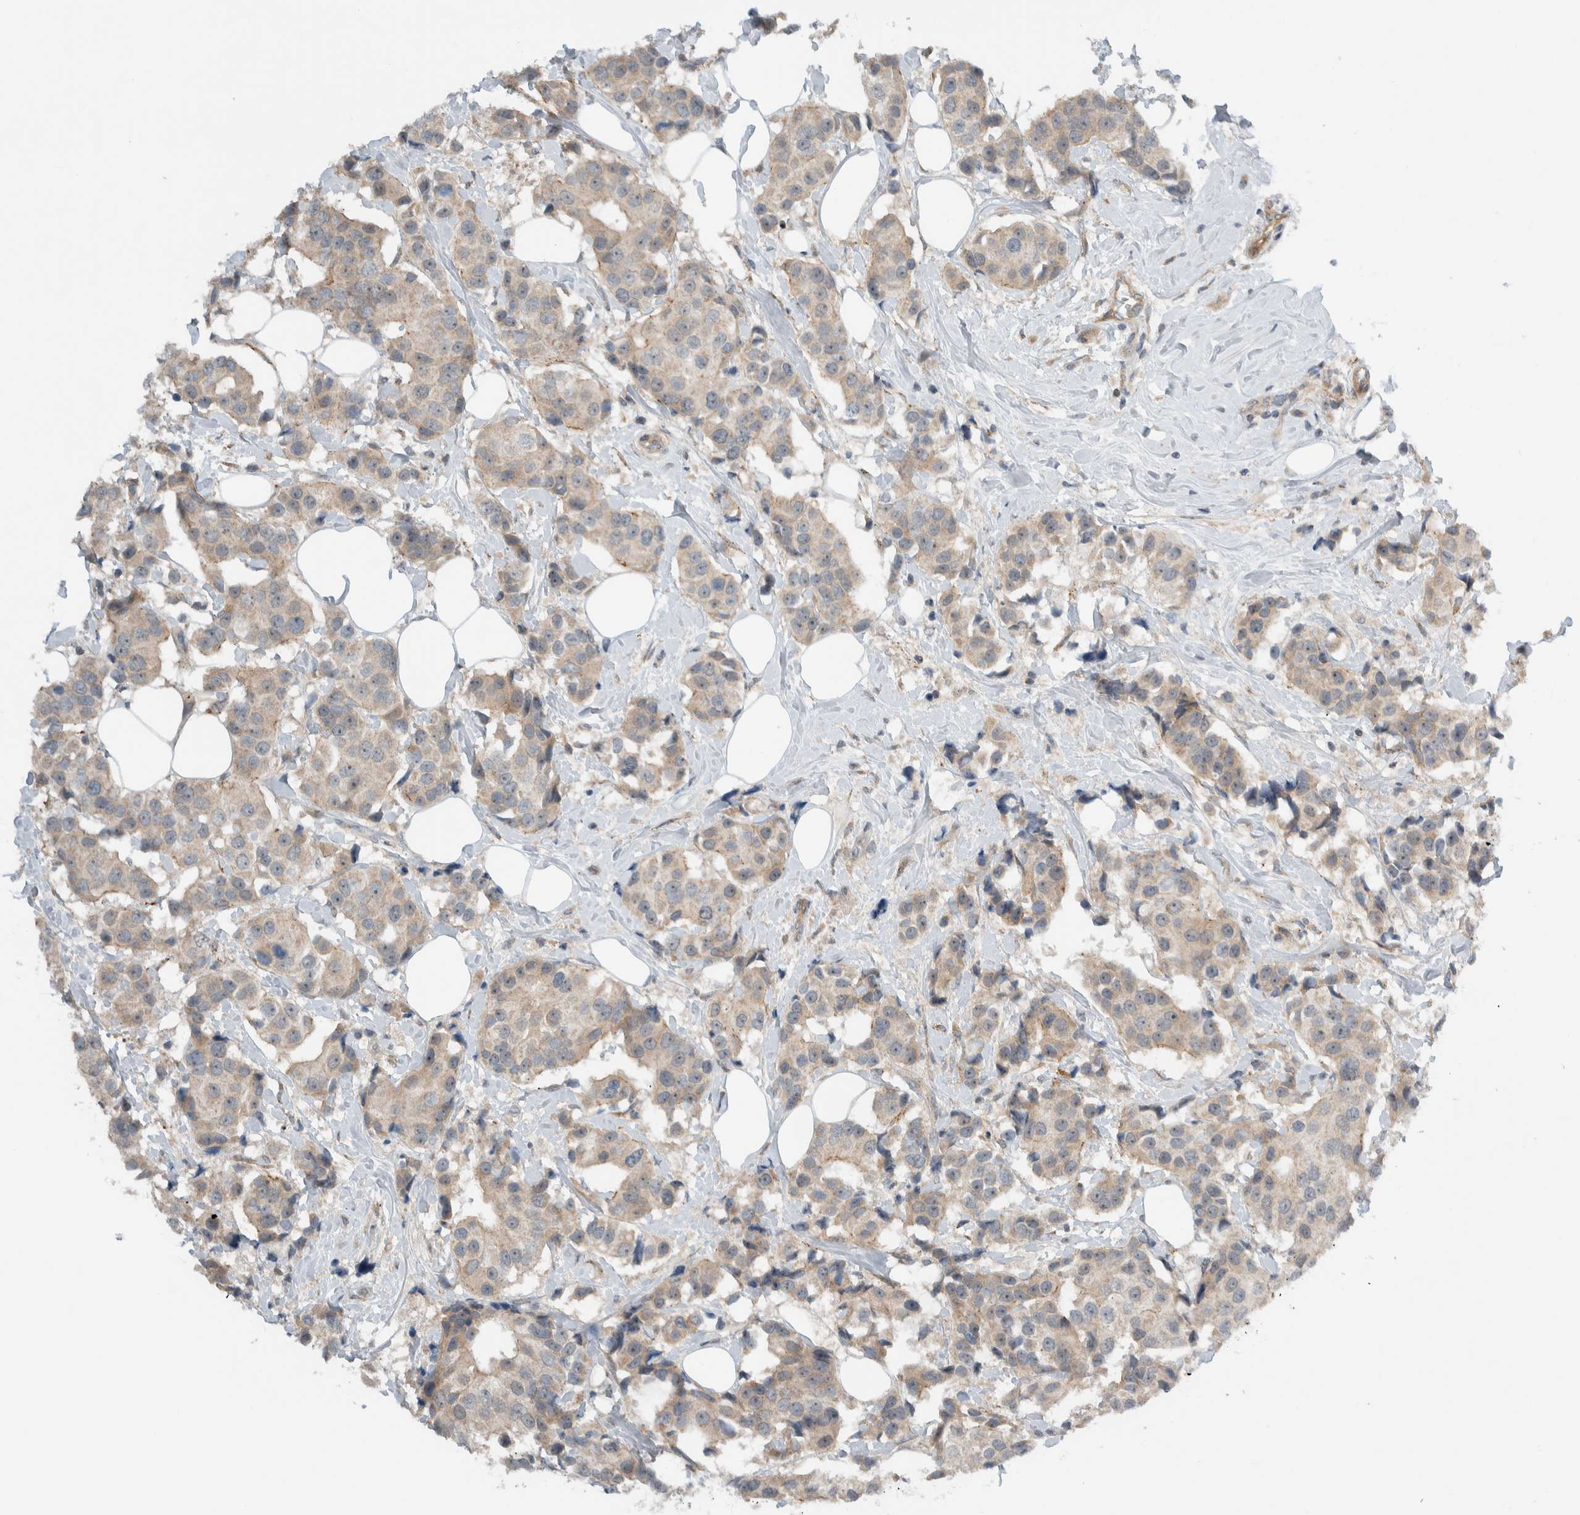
{"staining": {"intensity": "weak", "quantity": ">75%", "location": "cytoplasmic/membranous"}, "tissue": "breast cancer", "cell_type": "Tumor cells", "image_type": "cancer", "snomed": [{"axis": "morphology", "description": "Normal tissue, NOS"}, {"axis": "morphology", "description": "Duct carcinoma"}, {"axis": "topography", "description": "Breast"}], "caption": "This image exhibits immunohistochemistry (IHC) staining of breast cancer, with low weak cytoplasmic/membranous positivity in approximately >75% of tumor cells.", "gene": "MPRIP", "patient": {"sex": "female", "age": 39}}